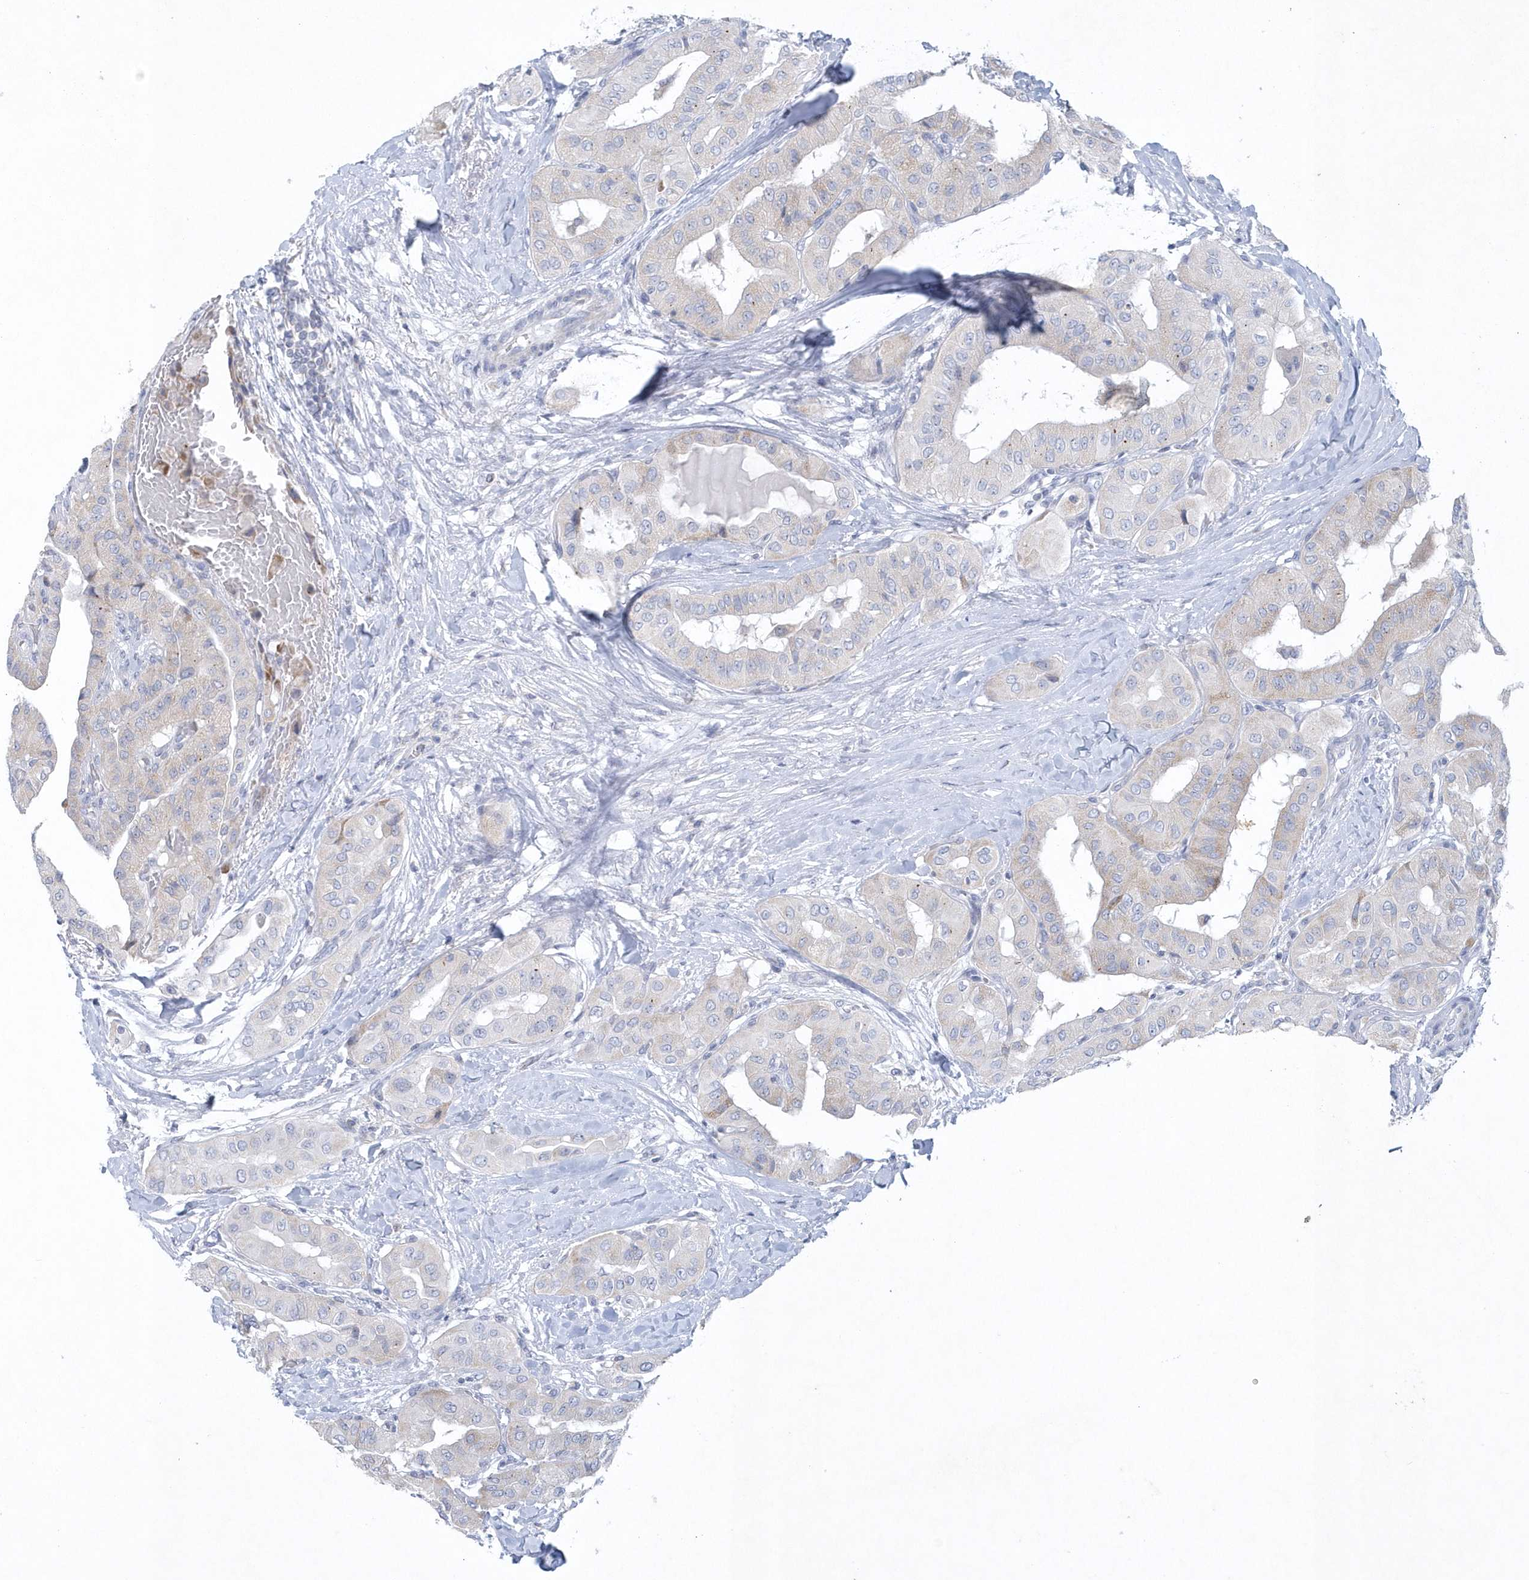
{"staining": {"intensity": "negative", "quantity": "none", "location": "none"}, "tissue": "thyroid cancer", "cell_type": "Tumor cells", "image_type": "cancer", "snomed": [{"axis": "morphology", "description": "Papillary adenocarcinoma, NOS"}, {"axis": "topography", "description": "Thyroid gland"}], "caption": "Tumor cells are negative for brown protein staining in thyroid cancer.", "gene": "NIPAL1", "patient": {"sex": "female", "age": 59}}